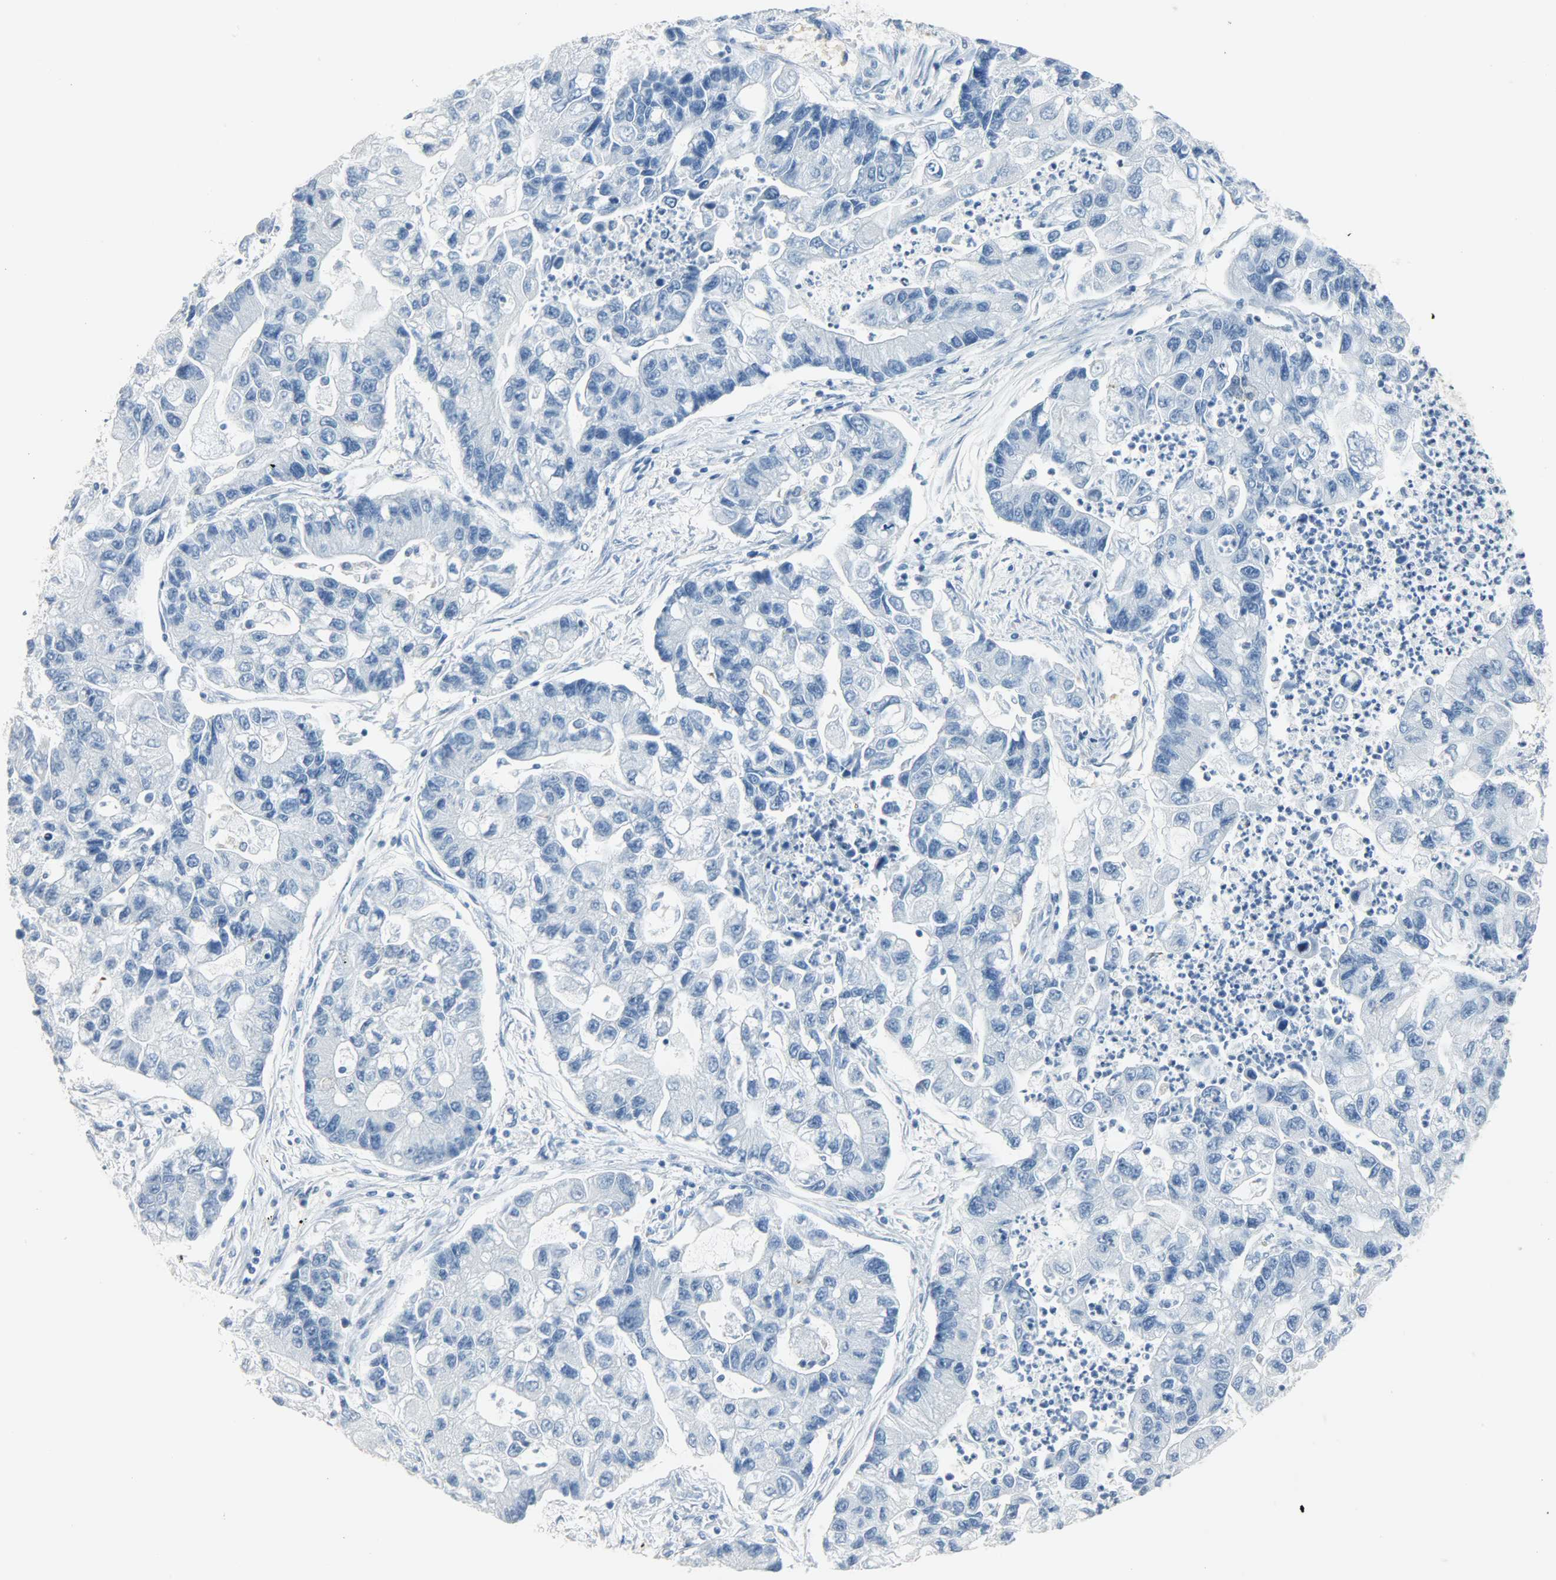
{"staining": {"intensity": "negative", "quantity": "none", "location": "none"}, "tissue": "lung cancer", "cell_type": "Tumor cells", "image_type": "cancer", "snomed": [{"axis": "morphology", "description": "Adenocarcinoma, NOS"}, {"axis": "topography", "description": "Lung"}], "caption": "This histopathology image is of adenocarcinoma (lung) stained with IHC to label a protein in brown with the nuclei are counter-stained blue. There is no expression in tumor cells. (Immunohistochemistry (ihc), brightfield microscopy, high magnification).", "gene": "PTPN6", "patient": {"sex": "female", "age": 51}}